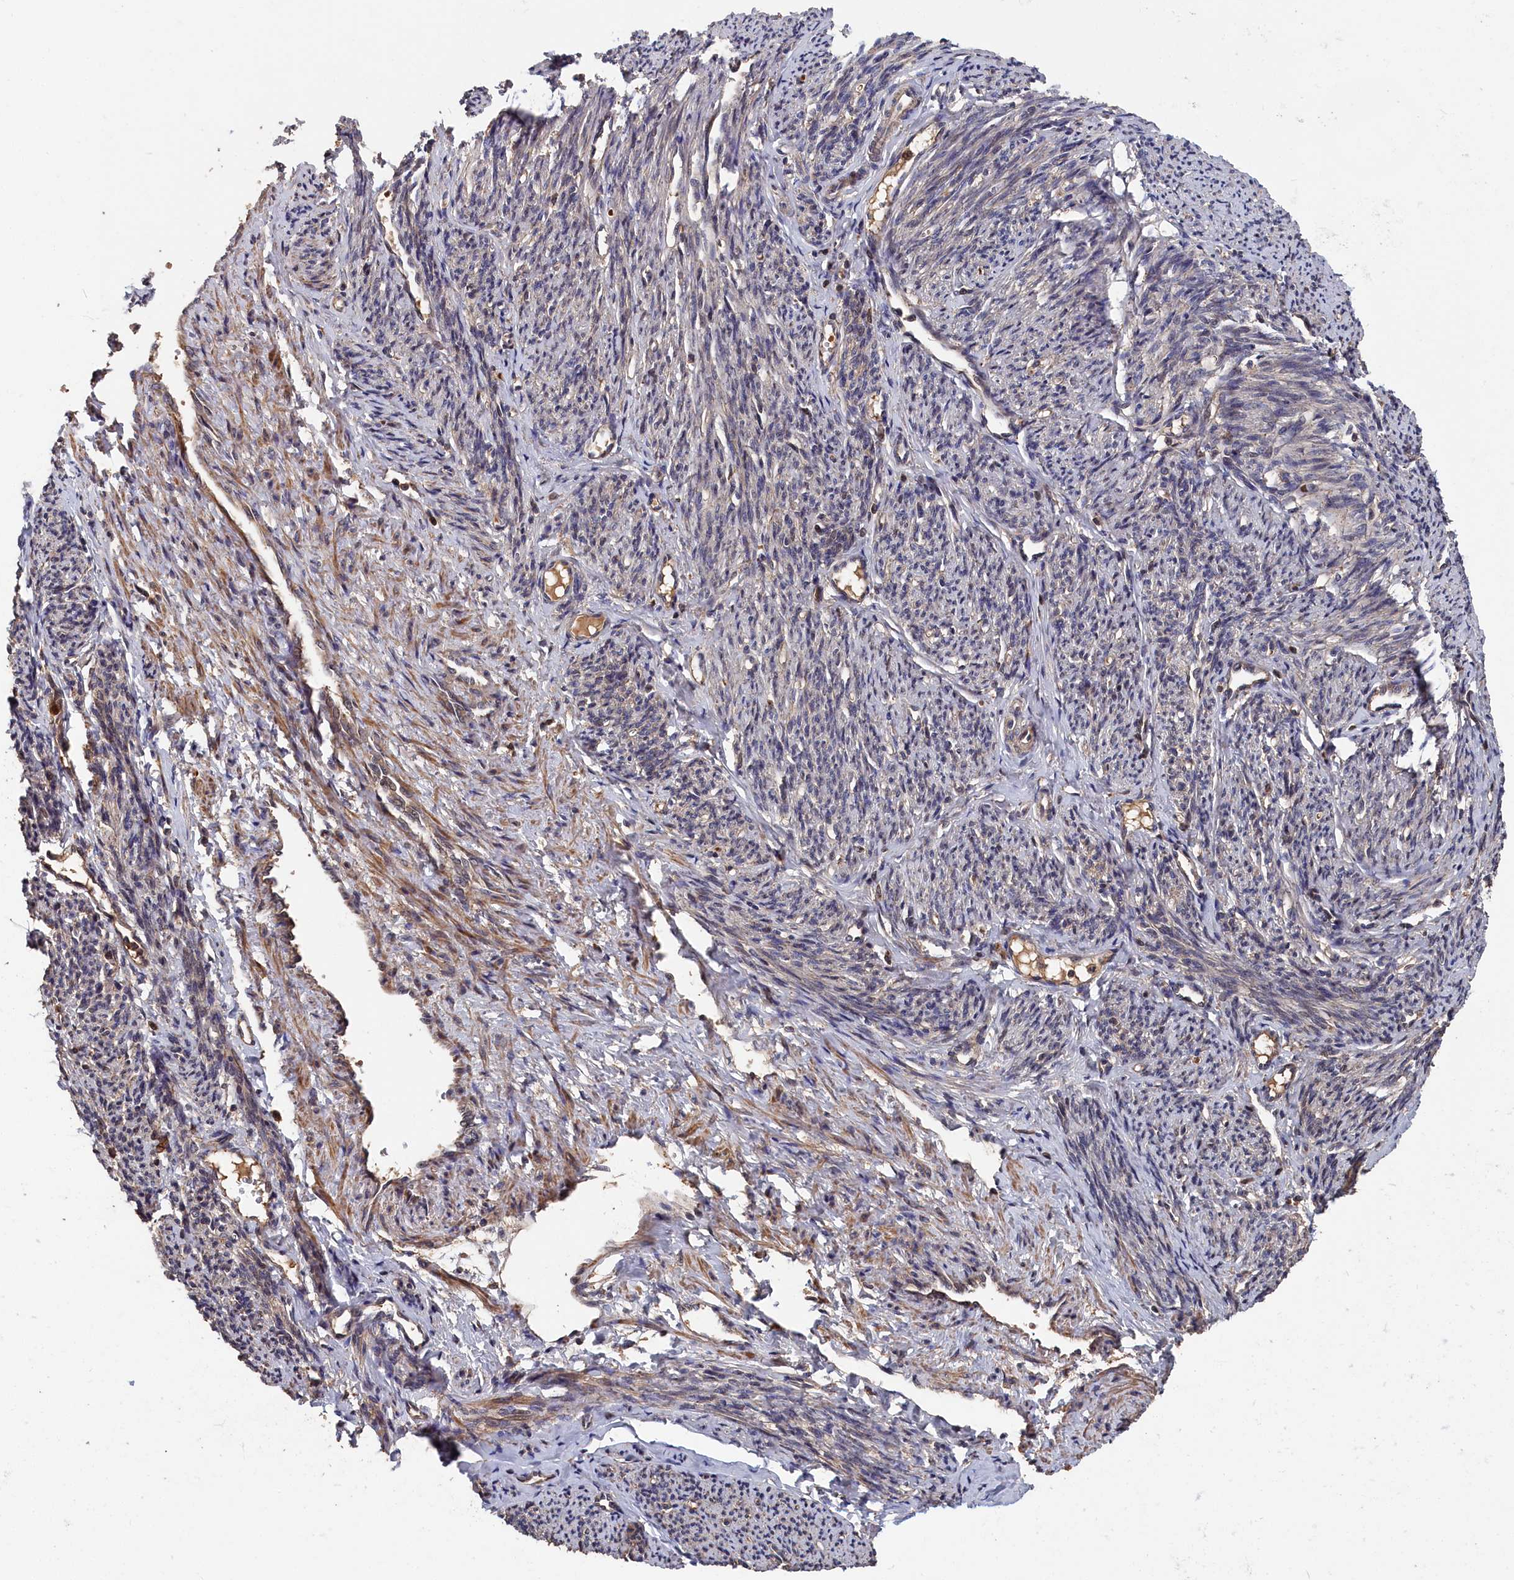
{"staining": {"intensity": "moderate", "quantity": "25%-75%", "location": "cytoplasmic/membranous"}, "tissue": "smooth muscle", "cell_type": "Smooth muscle cells", "image_type": "normal", "snomed": [{"axis": "morphology", "description": "Normal tissue, NOS"}, {"axis": "topography", "description": "Smooth muscle"}, {"axis": "topography", "description": "Uterus"}], "caption": "This image exhibits unremarkable smooth muscle stained with immunohistochemistry (IHC) to label a protein in brown. The cytoplasmic/membranous of smooth muscle cells show moderate positivity for the protein. Nuclei are counter-stained blue.", "gene": "RMI2", "patient": {"sex": "female", "age": 59}}